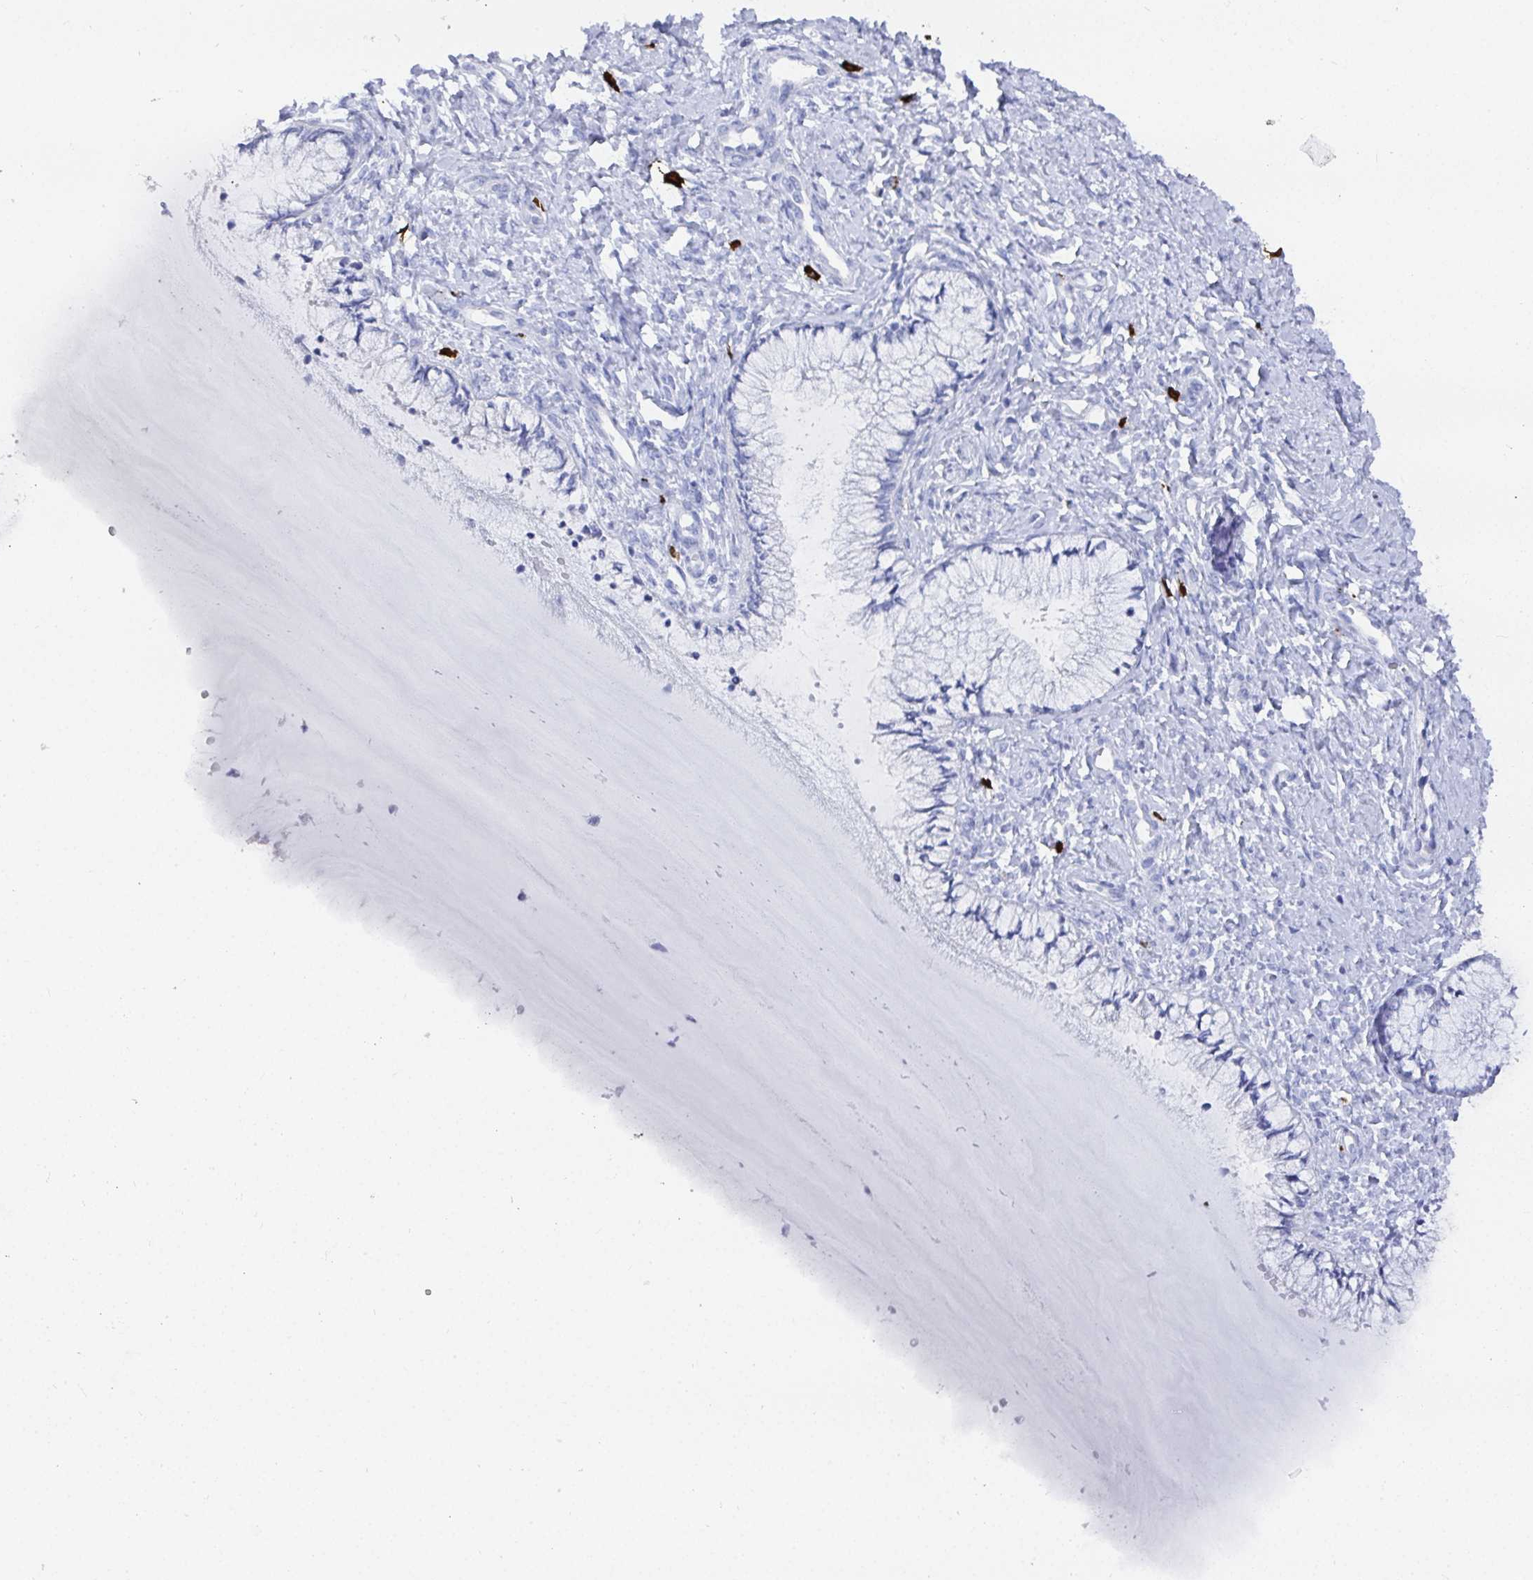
{"staining": {"intensity": "negative", "quantity": "none", "location": "none"}, "tissue": "cervix", "cell_type": "Glandular cells", "image_type": "normal", "snomed": [{"axis": "morphology", "description": "Normal tissue, NOS"}, {"axis": "topography", "description": "Cervix"}], "caption": "Glandular cells show no significant positivity in benign cervix. Nuclei are stained in blue.", "gene": "GRIA1", "patient": {"sex": "female", "age": 37}}